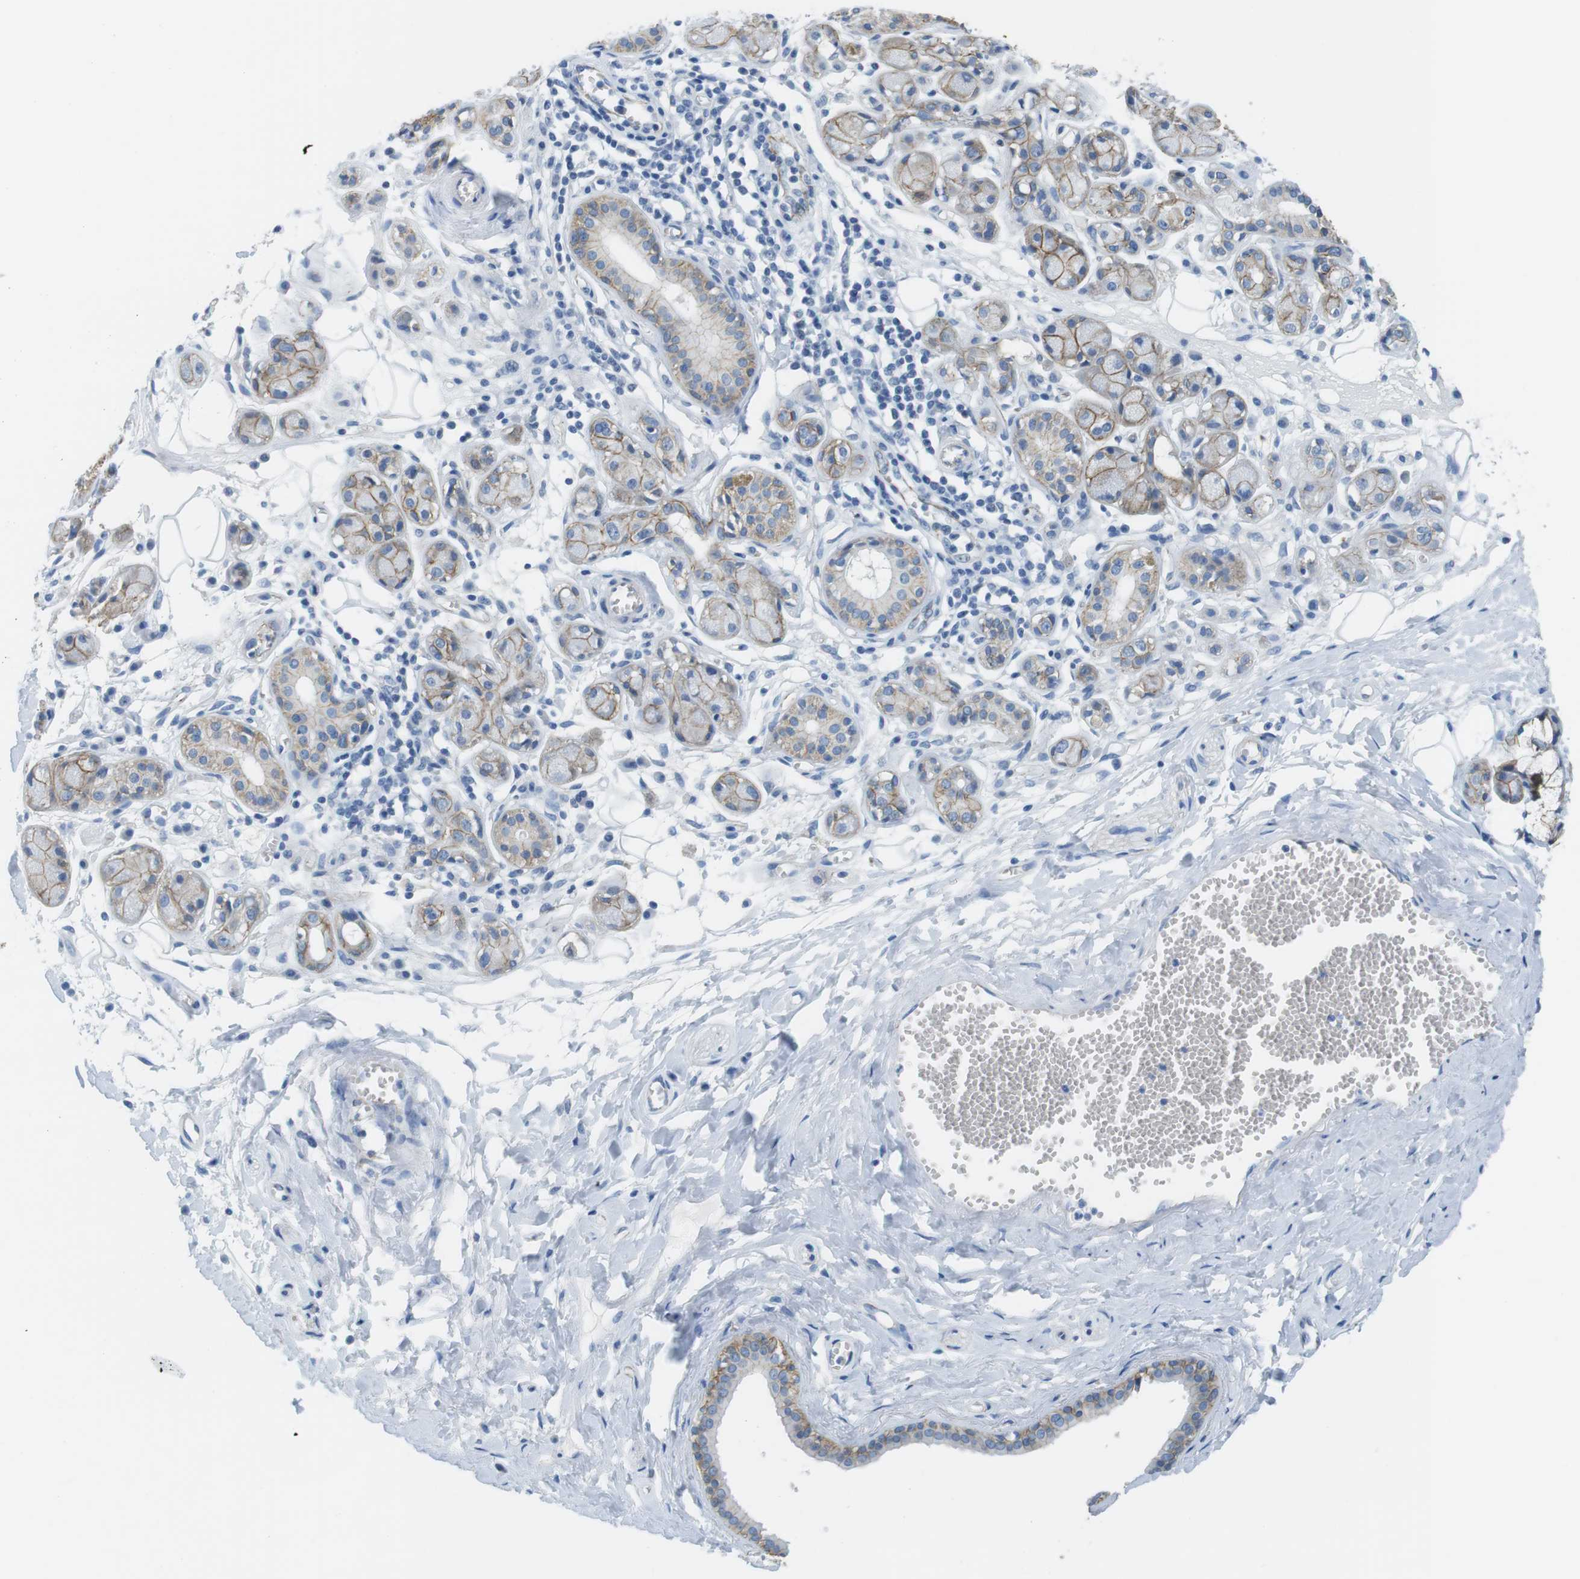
{"staining": {"intensity": "negative", "quantity": "none", "location": "none"}, "tissue": "adipose tissue", "cell_type": "Adipocytes", "image_type": "normal", "snomed": [{"axis": "morphology", "description": "Normal tissue, NOS"}, {"axis": "morphology", "description": "Inflammation, NOS"}, {"axis": "topography", "description": "Salivary gland"}, {"axis": "topography", "description": "Peripheral nerve tissue"}], "caption": "The immunohistochemistry micrograph has no significant positivity in adipocytes of adipose tissue. (DAB (3,3'-diaminobenzidine) immunohistochemistry, high magnification).", "gene": "SLC6A6", "patient": {"sex": "female", "age": 75}}